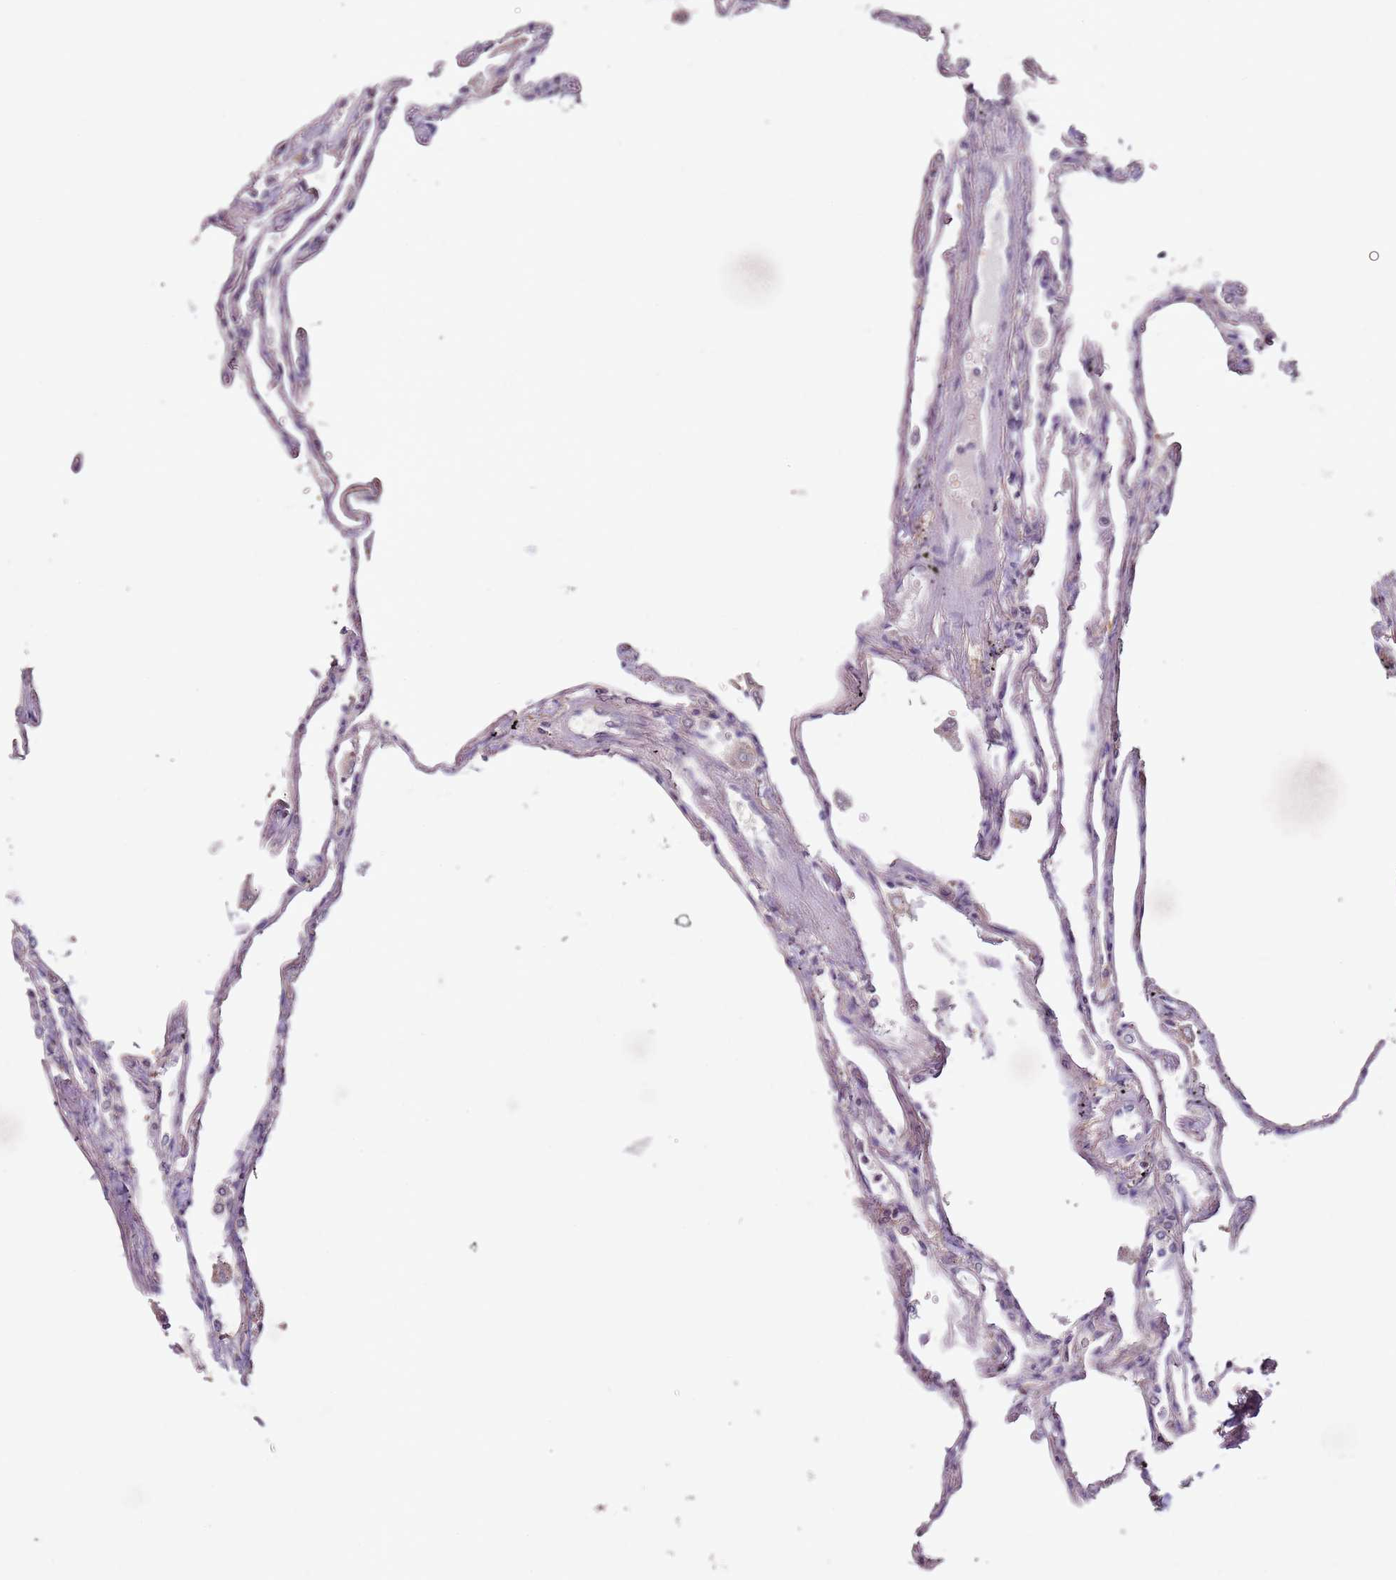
{"staining": {"intensity": "negative", "quantity": "none", "location": "none"}, "tissue": "lung", "cell_type": "Alveolar cells", "image_type": "normal", "snomed": [{"axis": "morphology", "description": "Normal tissue, NOS"}, {"axis": "topography", "description": "Lung"}], "caption": "The histopathology image demonstrates no staining of alveolar cells in normal lung.", "gene": "MDH1", "patient": {"sex": "female", "age": 67}}